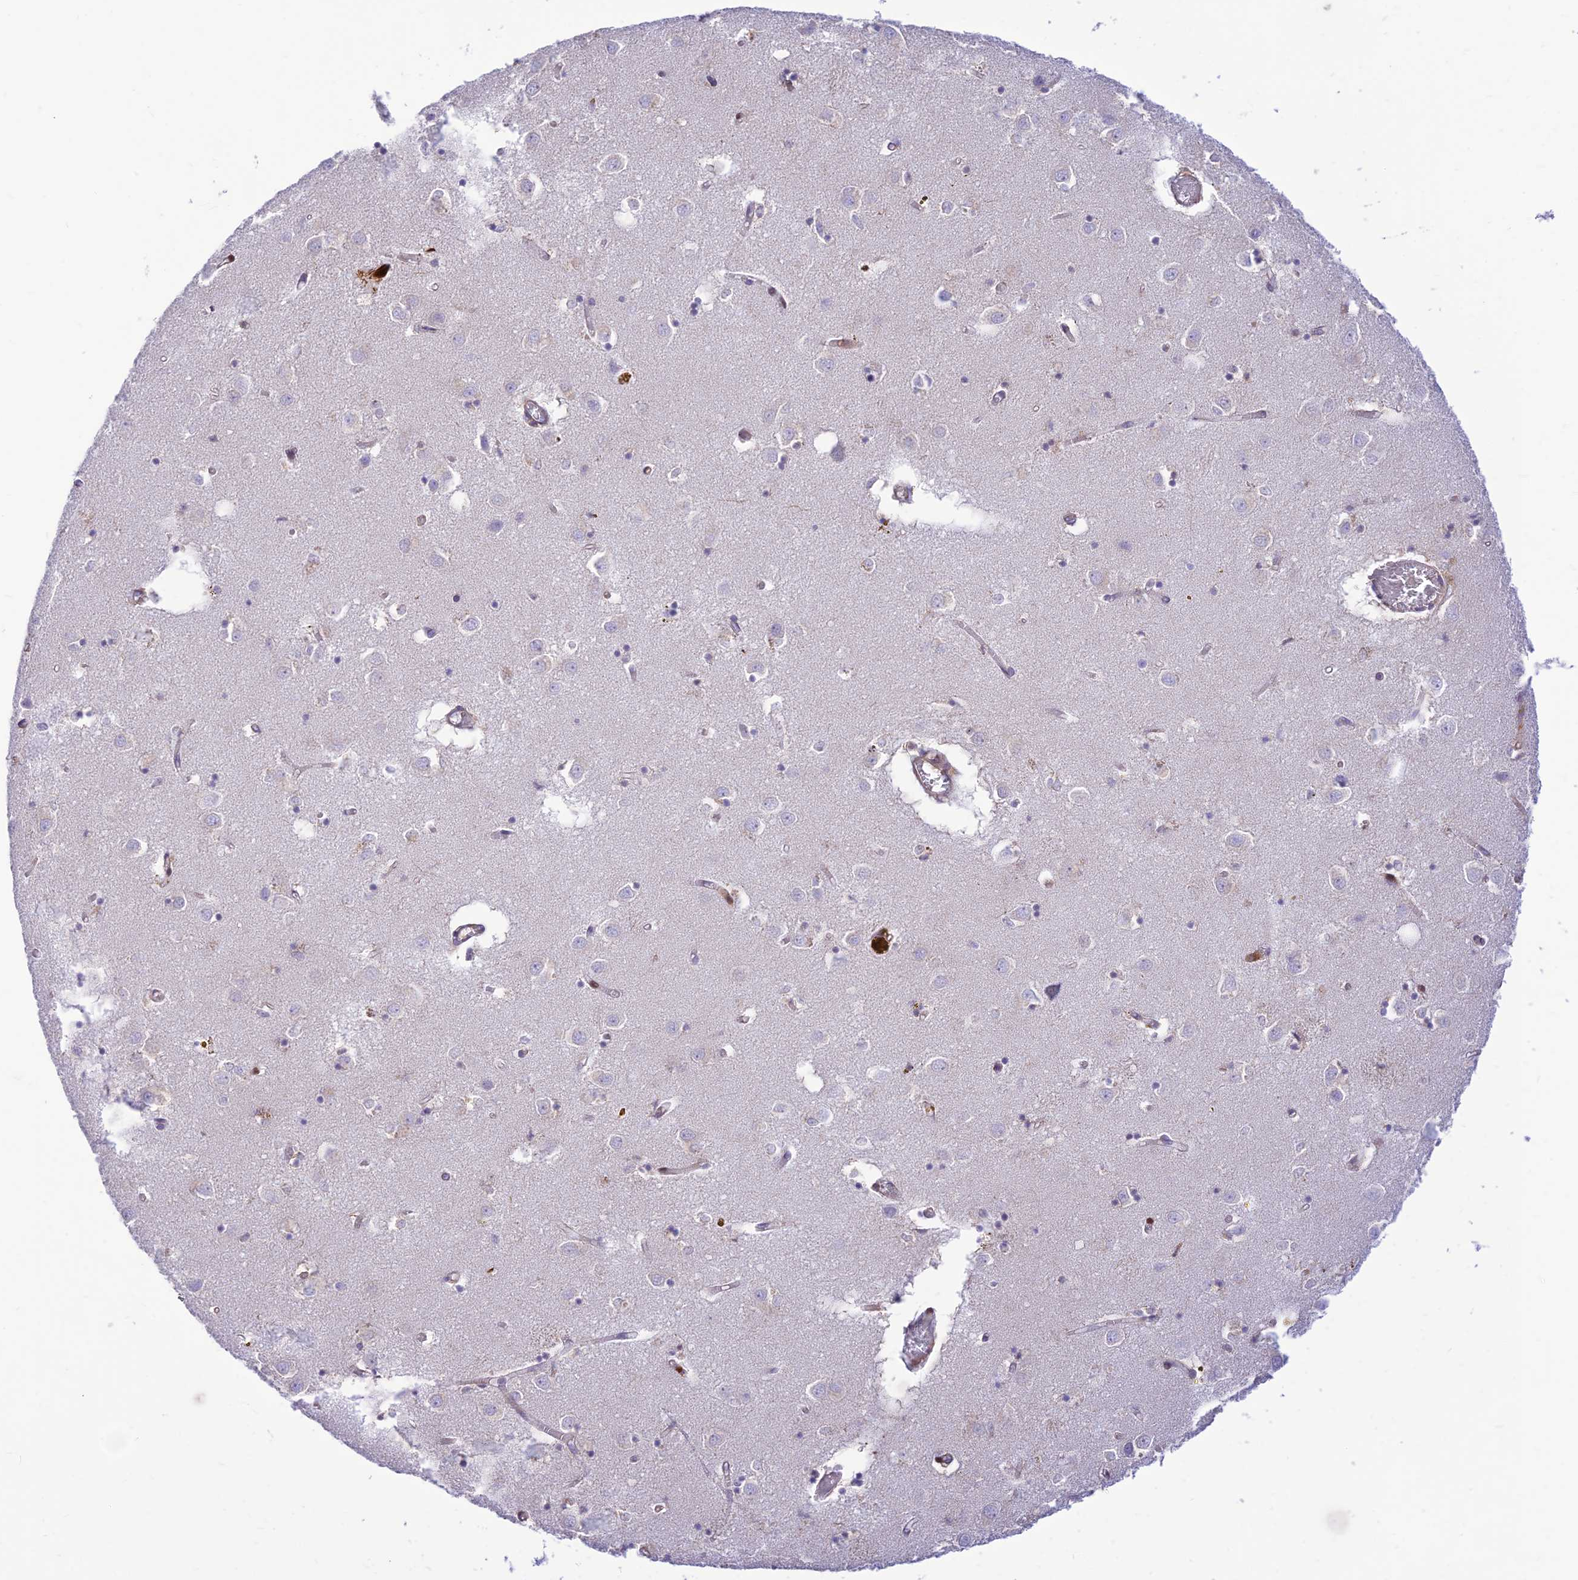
{"staining": {"intensity": "negative", "quantity": "none", "location": "none"}, "tissue": "caudate", "cell_type": "Glial cells", "image_type": "normal", "snomed": [{"axis": "morphology", "description": "Normal tissue, NOS"}, {"axis": "topography", "description": "Lateral ventricle wall"}], "caption": "The image shows no significant positivity in glial cells of caudate.", "gene": "FAM186B", "patient": {"sex": "male", "age": 70}}